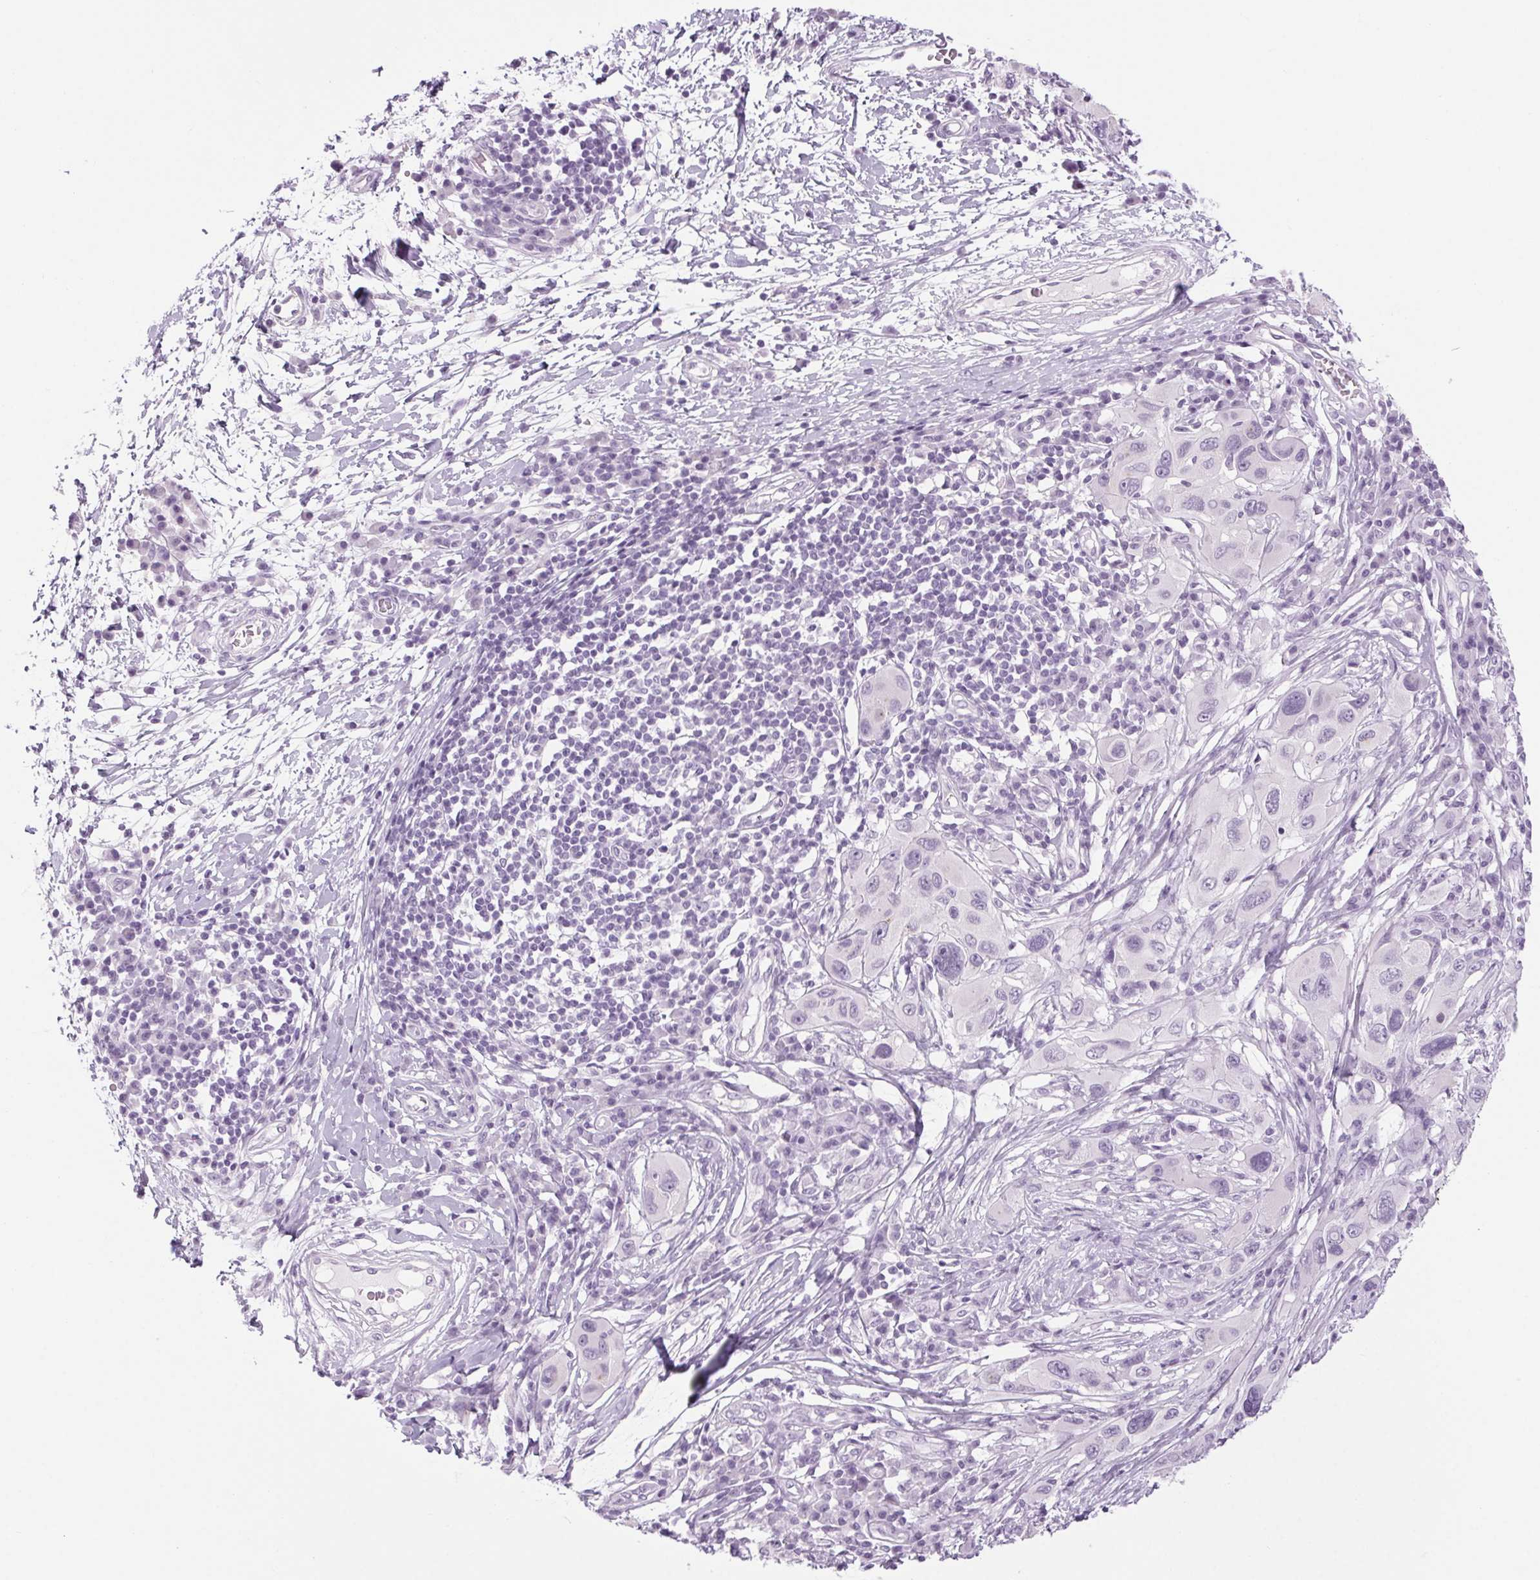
{"staining": {"intensity": "negative", "quantity": "none", "location": "none"}, "tissue": "melanoma", "cell_type": "Tumor cells", "image_type": "cancer", "snomed": [{"axis": "morphology", "description": "Malignant melanoma, NOS"}, {"axis": "topography", "description": "Skin"}], "caption": "Tumor cells are negative for brown protein staining in malignant melanoma.", "gene": "LRP2", "patient": {"sex": "male", "age": 53}}